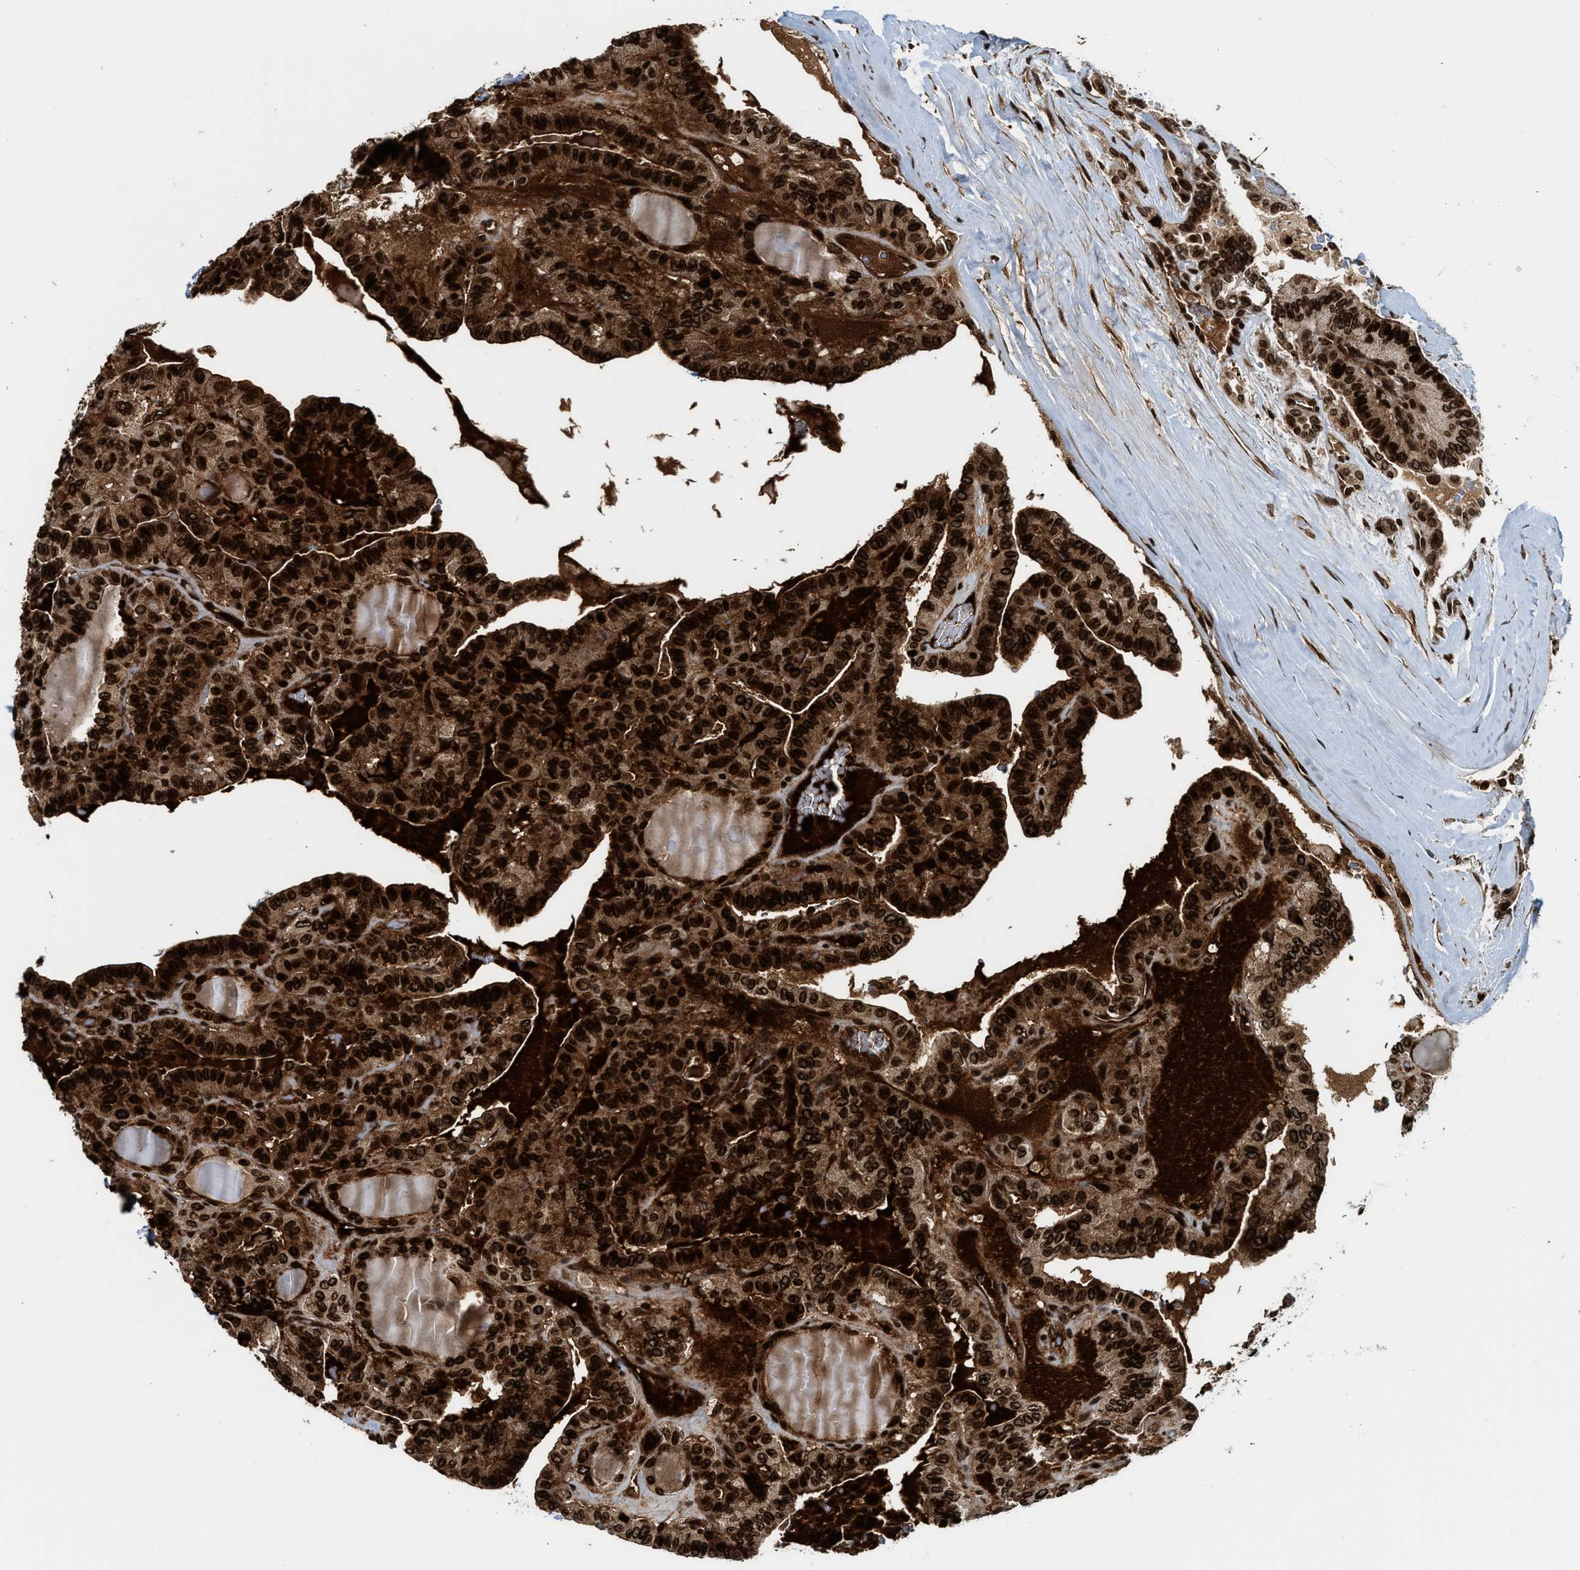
{"staining": {"intensity": "strong", "quantity": ">75%", "location": "cytoplasmic/membranous,nuclear"}, "tissue": "thyroid cancer", "cell_type": "Tumor cells", "image_type": "cancer", "snomed": [{"axis": "morphology", "description": "Papillary adenocarcinoma, NOS"}, {"axis": "topography", "description": "Thyroid gland"}], "caption": "DAB (3,3'-diaminobenzidine) immunohistochemical staining of human thyroid cancer (papillary adenocarcinoma) displays strong cytoplasmic/membranous and nuclear protein positivity in approximately >75% of tumor cells. (DAB IHC with brightfield microscopy, high magnification).", "gene": "MDM2", "patient": {"sex": "male", "age": 77}}